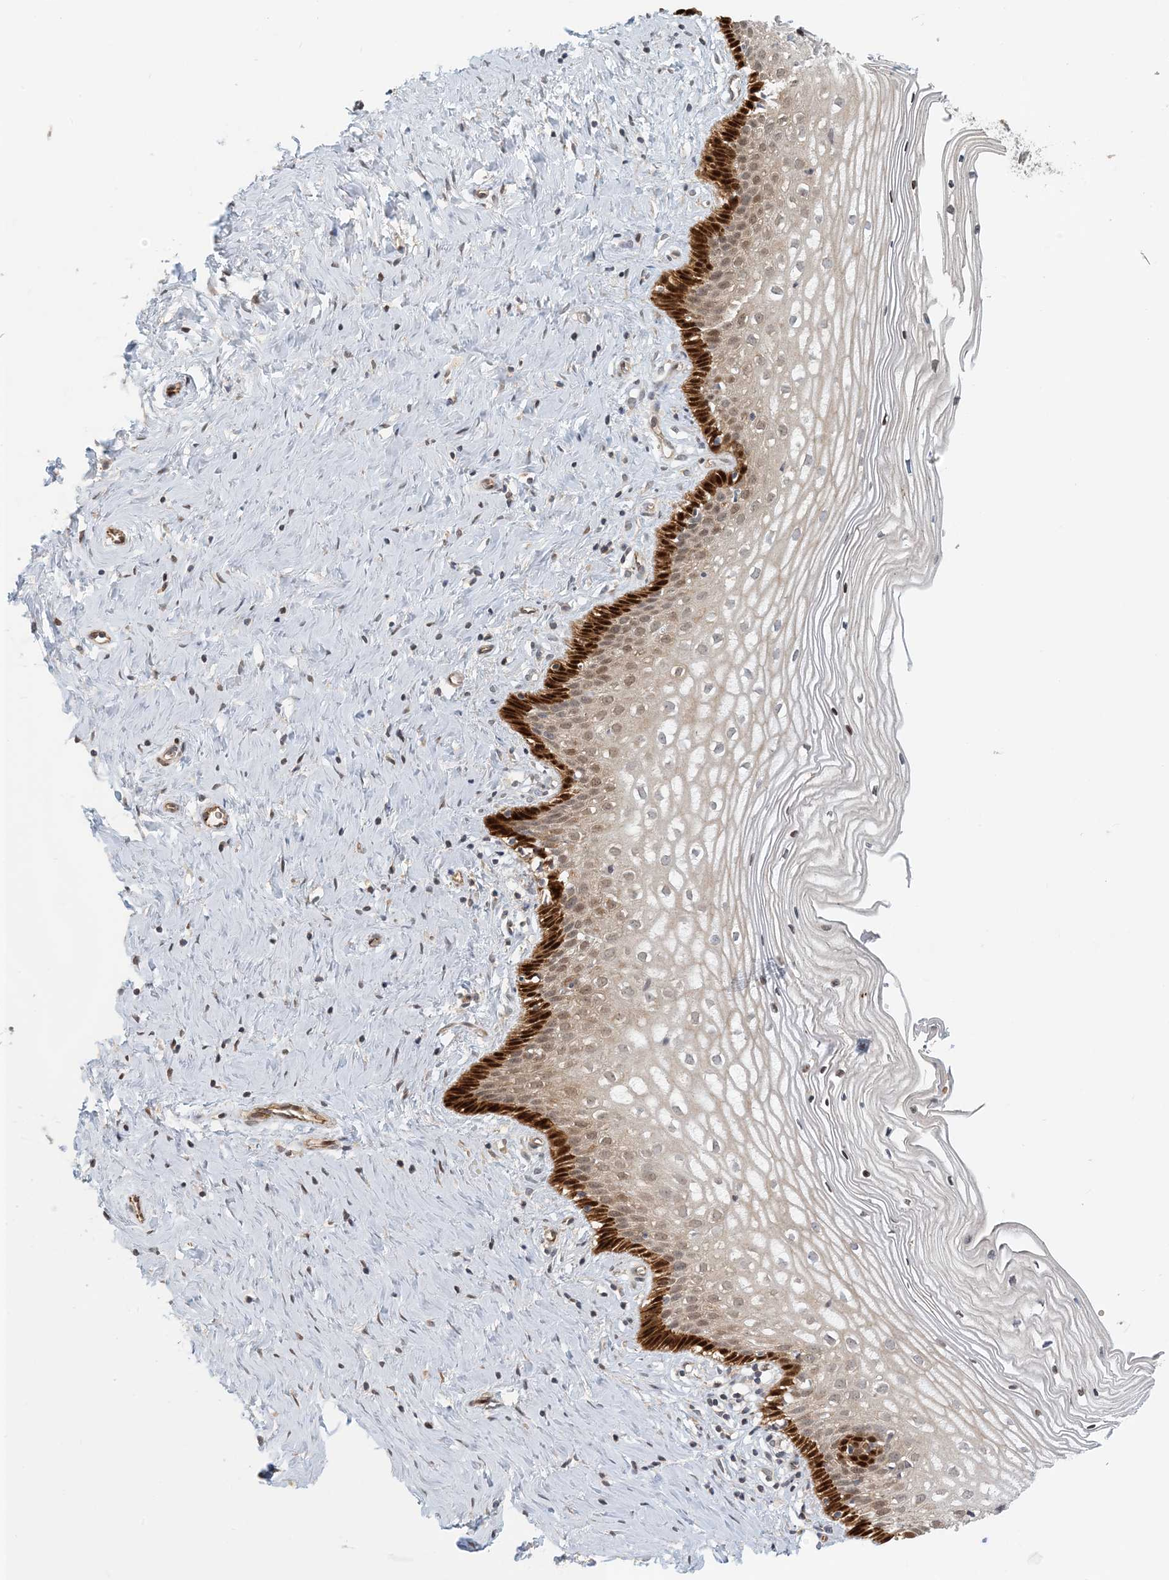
{"staining": {"intensity": "moderate", "quantity": "25%-75%", "location": "cytoplasmic/membranous"}, "tissue": "cervix", "cell_type": "Glandular cells", "image_type": "normal", "snomed": [{"axis": "morphology", "description": "Normal tissue, NOS"}, {"axis": "topography", "description": "Cervix"}], "caption": "IHC of normal human cervix demonstrates medium levels of moderate cytoplasmic/membranous expression in about 25%-75% of glandular cells.", "gene": "MAPKBP1", "patient": {"sex": "female", "age": 33}}